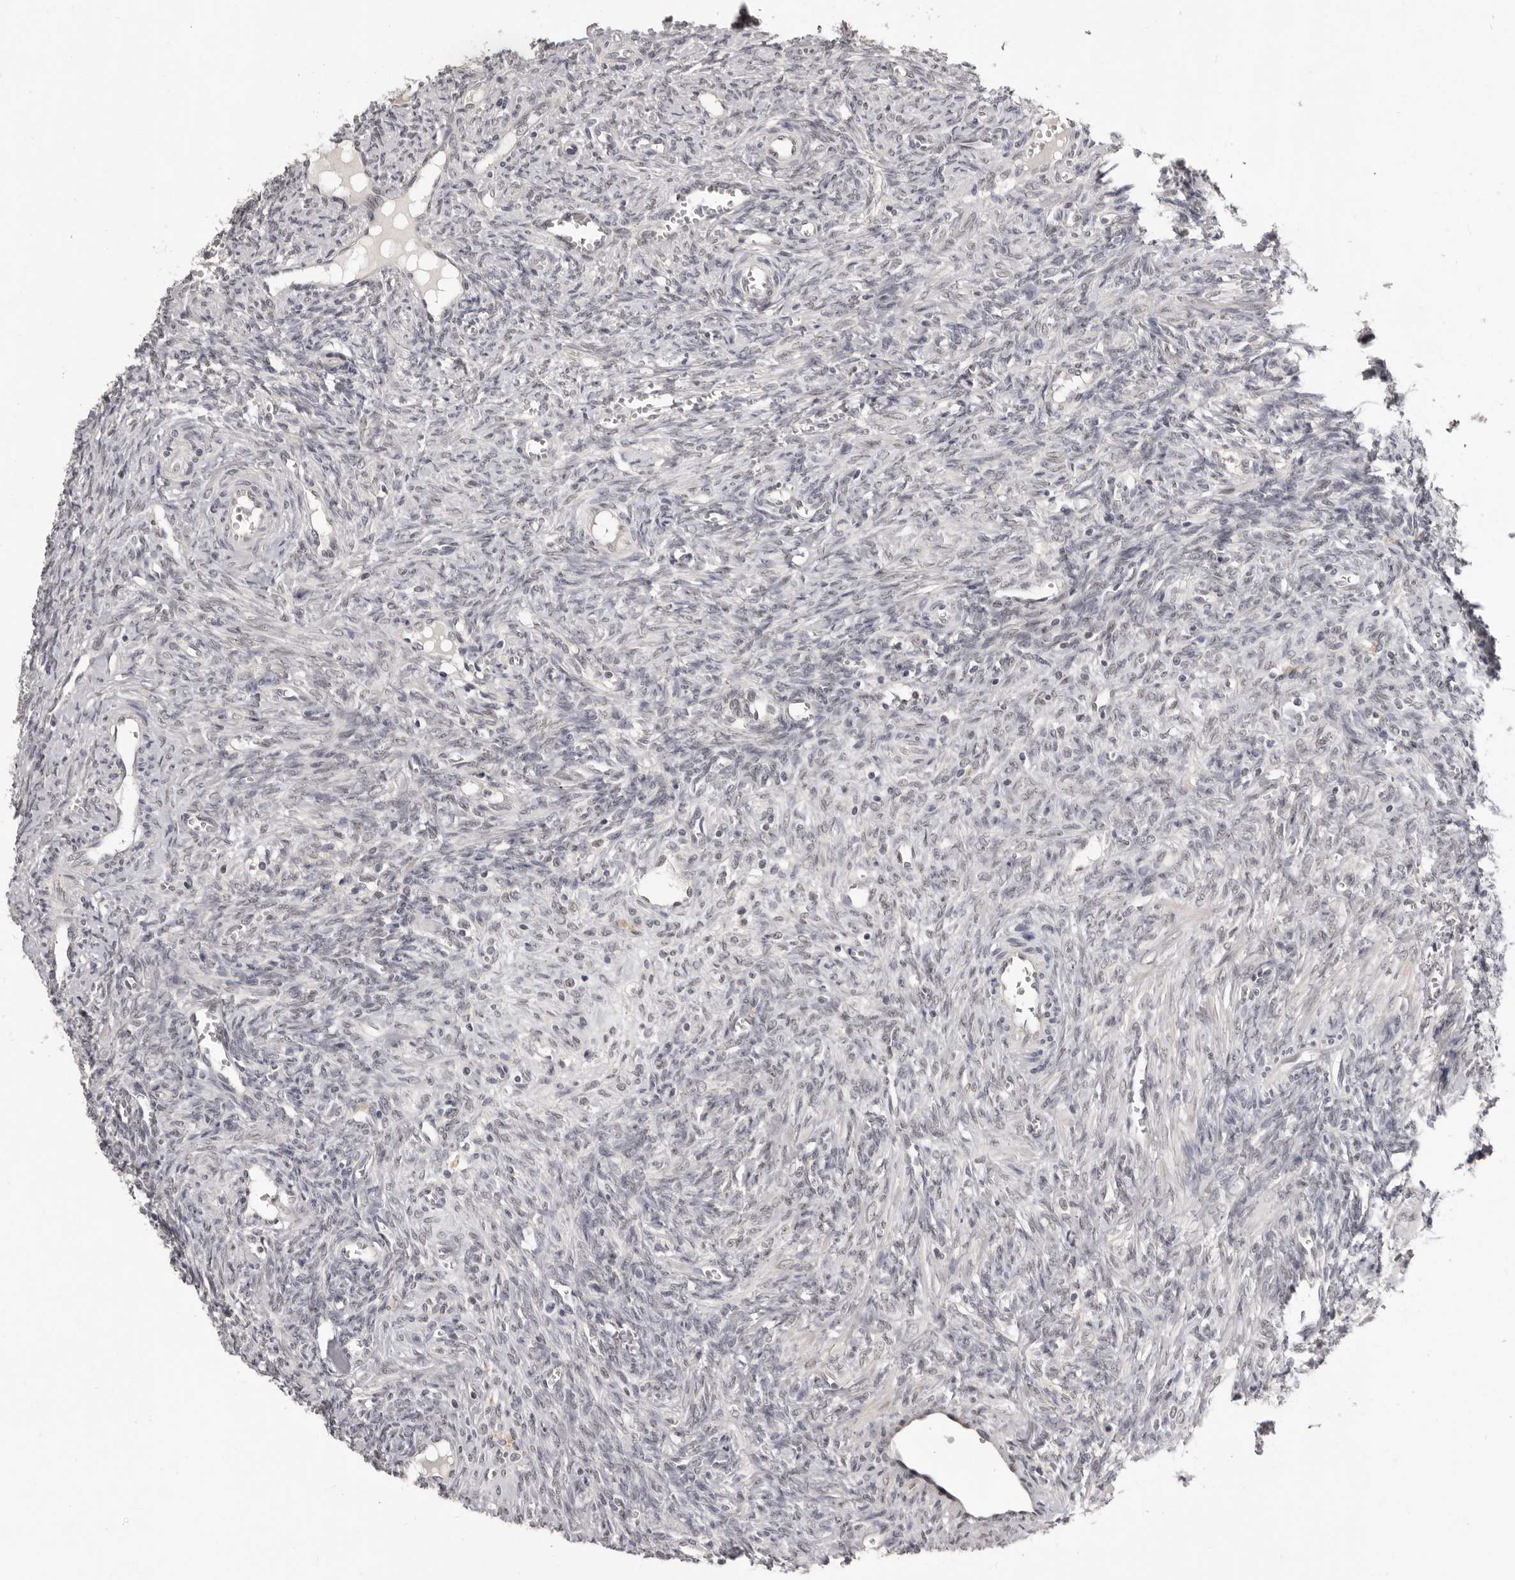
{"staining": {"intensity": "negative", "quantity": "none", "location": "none"}, "tissue": "ovary", "cell_type": "Follicle cells", "image_type": "normal", "snomed": [{"axis": "morphology", "description": "Normal tissue, NOS"}, {"axis": "topography", "description": "Ovary"}], "caption": "DAB immunohistochemical staining of unremarkable human ovary shows no significant expression in follicle cells. Nuclei are stained in blue.", "gene": "SRCAP", "patient": {"sex": "female", "age": 41}}